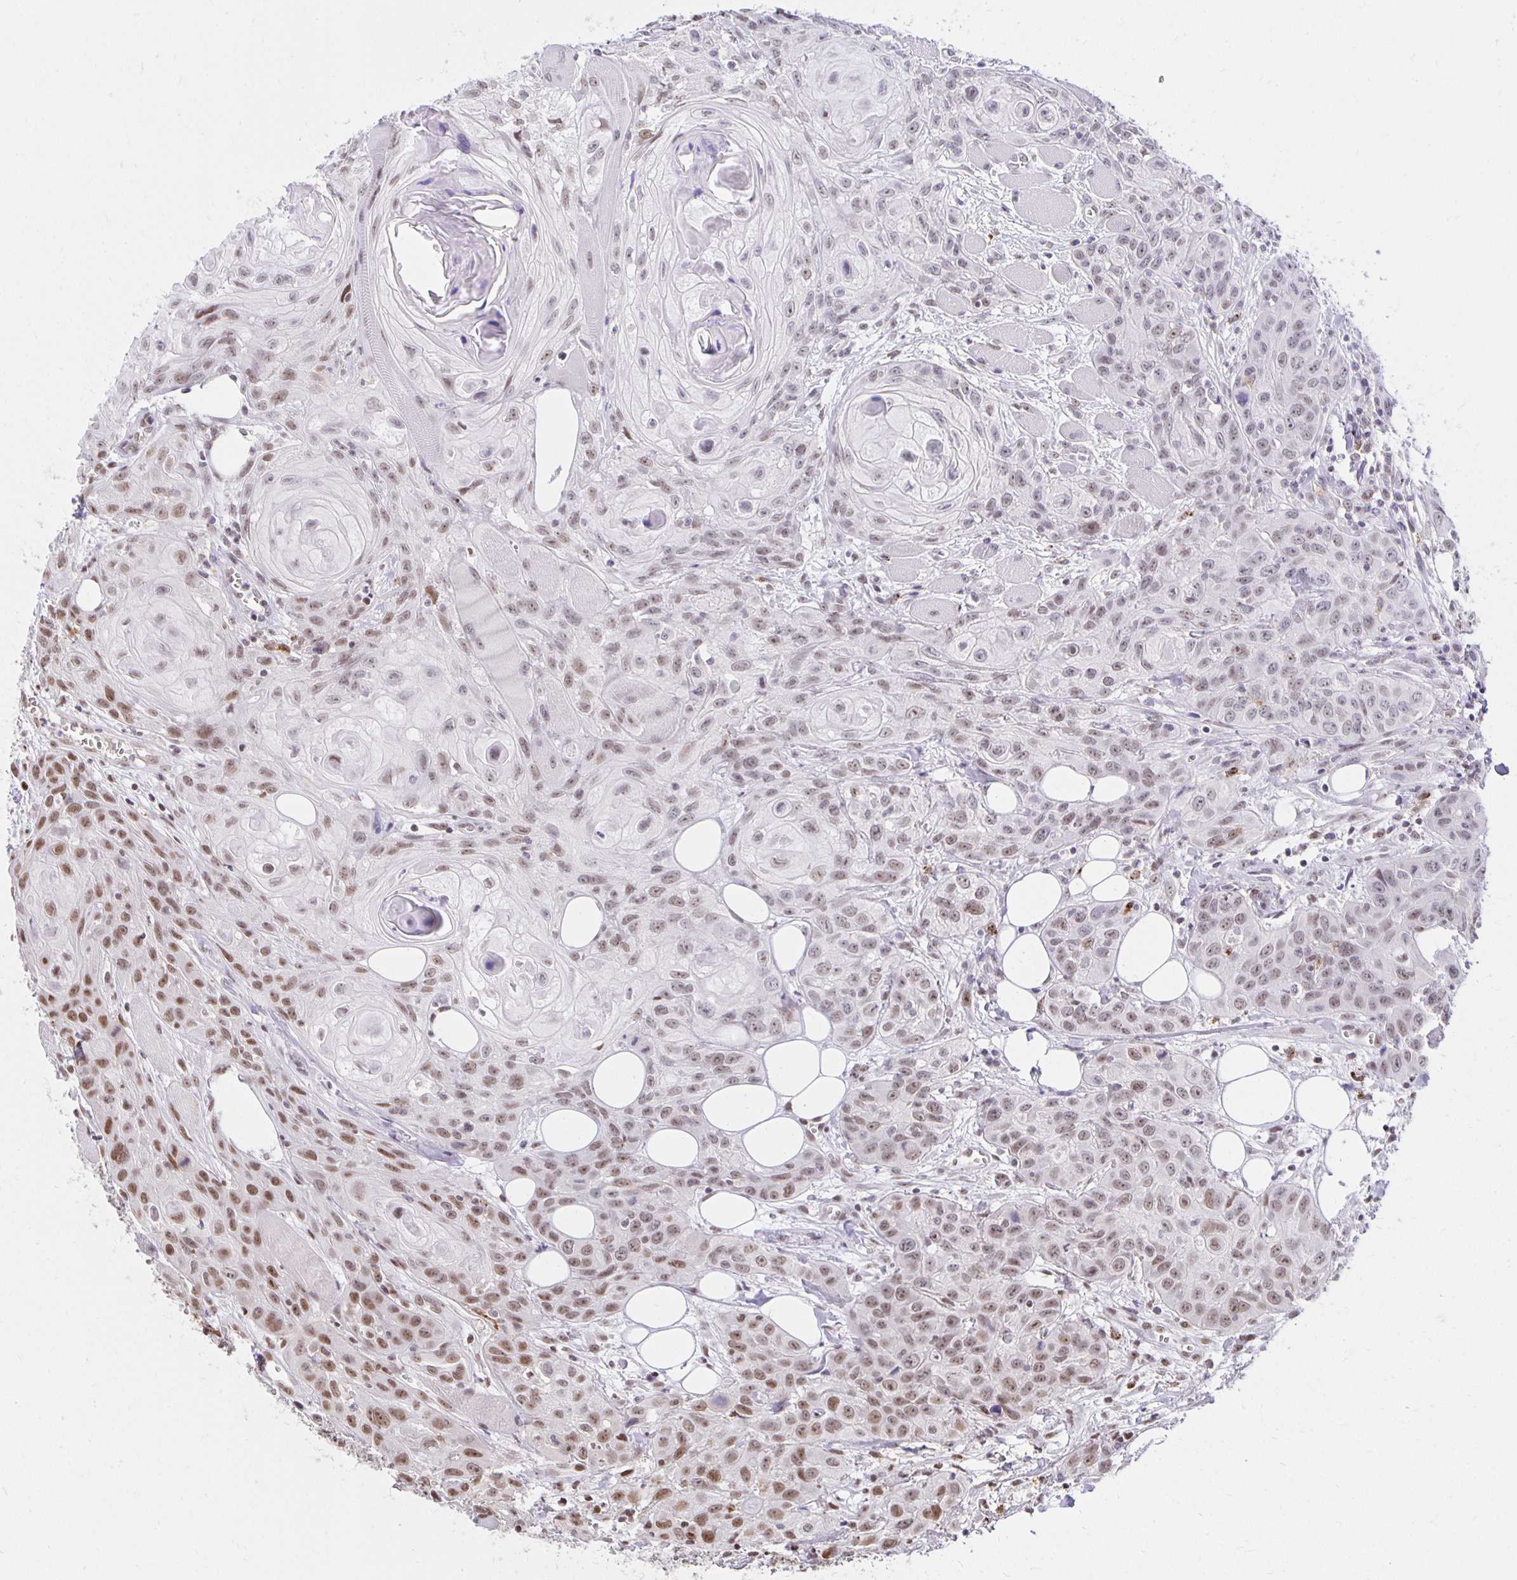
{"staining": {"intensity": "moderate", "quantity": "25%-75%", "location": "nuclear"}, "tissue": "head and neck cancer", "cell_type": "Tumor cells", "image_type": "cancer", "snomed": [{"axis": "morphology", "description": "Squamous cell carcinoma, NOS"}, {"axis": "topography", "description": "Oral tissue"}, {"axis": "topography", "description": "Head-Neck"}], "caption": "This histopathology image exhibits IHC staining of human head and neck squamous cell carcinoma, with medium moderate nuclear staining in about 25%-75% of tumor cells.", "gene": "ZNF579", "patient": {"sex": "male", "age": 58}}